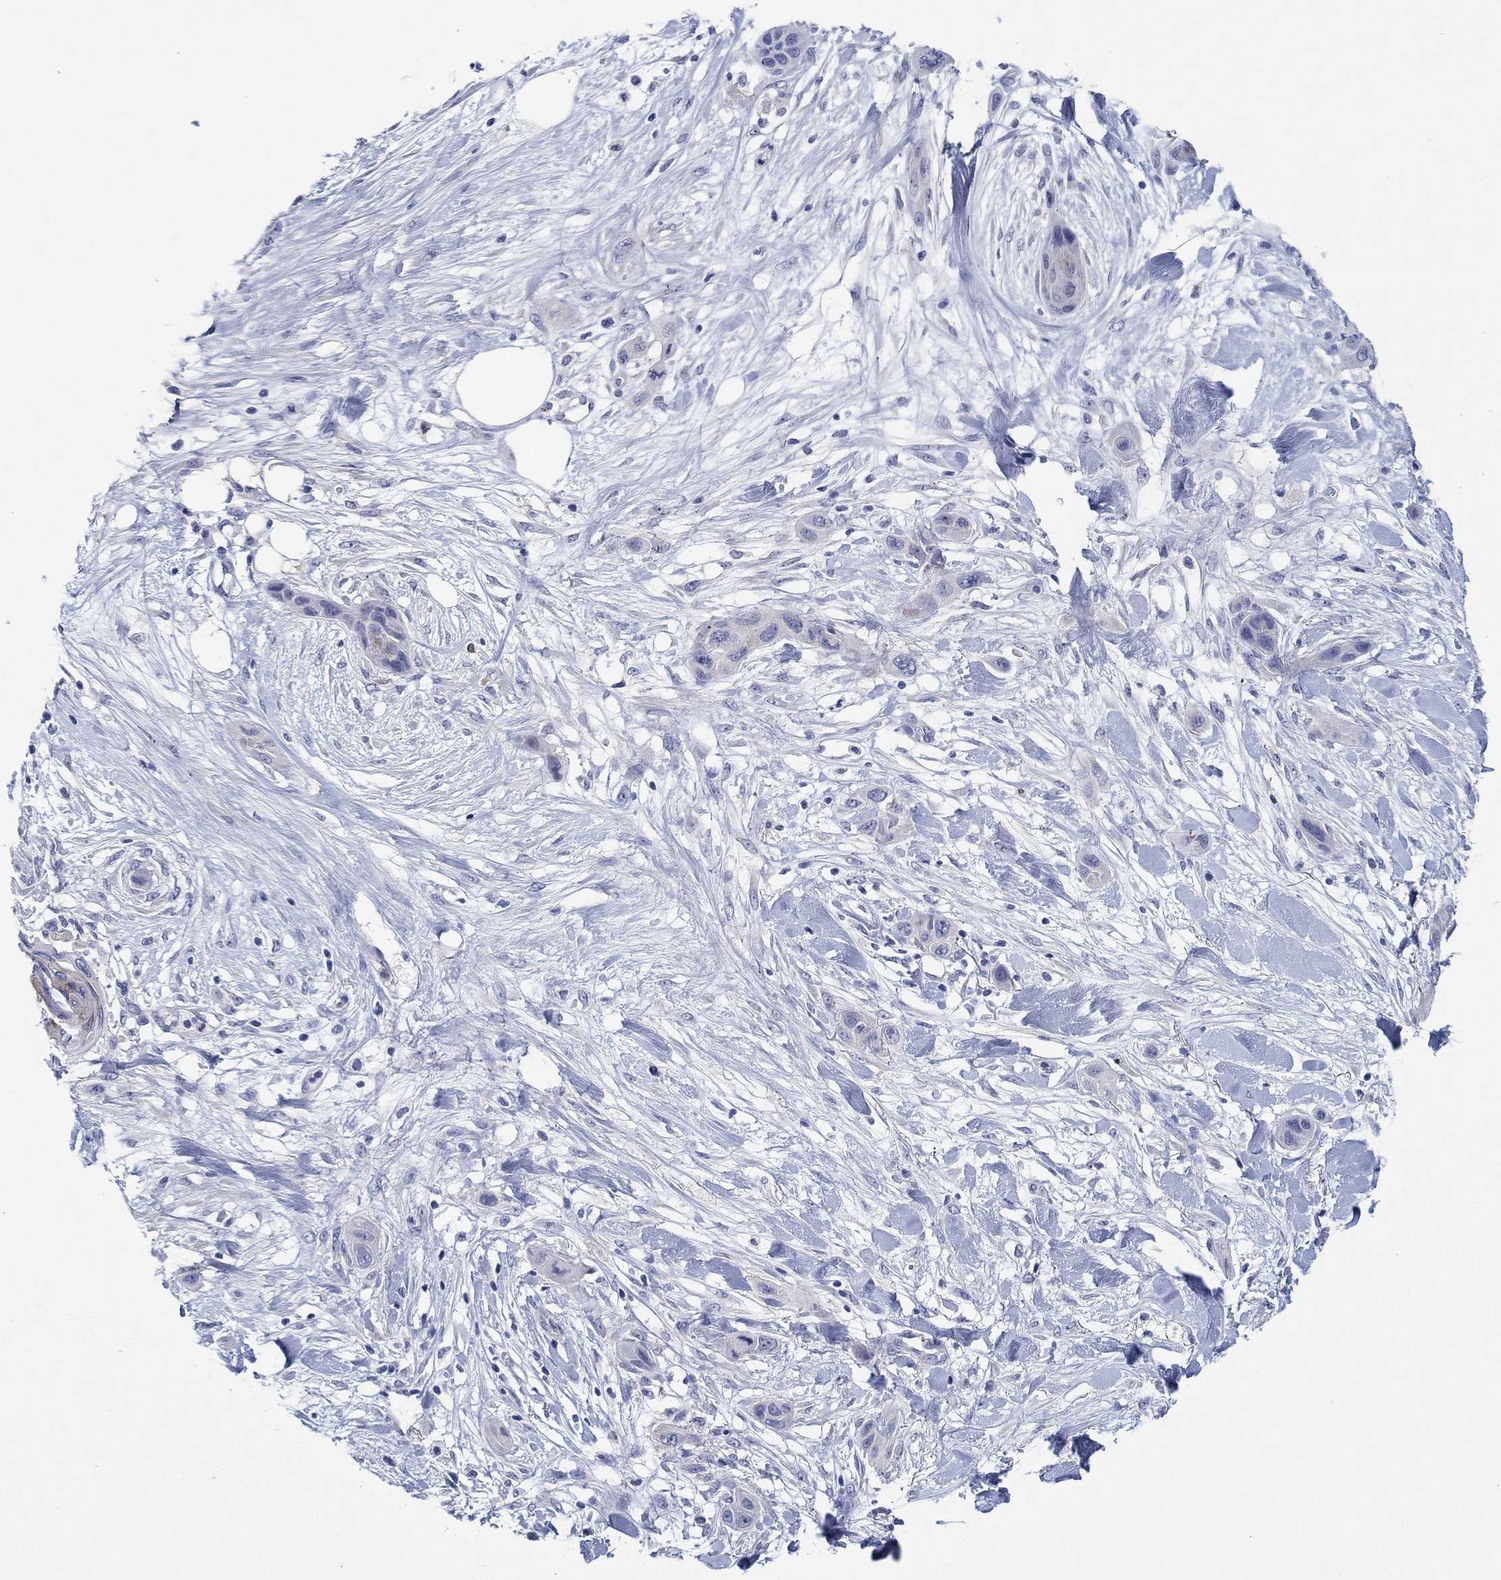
{"staining": {"intensity": "negative", "quantity": "none", "location": "none"}, "tissue": "skin cancer", "cell_type": "Tumor cells", "image_type": "cancer", "snomed": [{"axis": "morphology", "description": "Squamous cell carcinoma, NOS"}, {"axis": "topography", "description": "Skin"}], "caption": "An image of skin squamous cell carcinoma stained for a protein exhibits no brown staining in tumor cells. (DAB IHC with hematoxylin counter stain).", "gene": "HDC", "patient": {"sex": "male", "age": 79}}